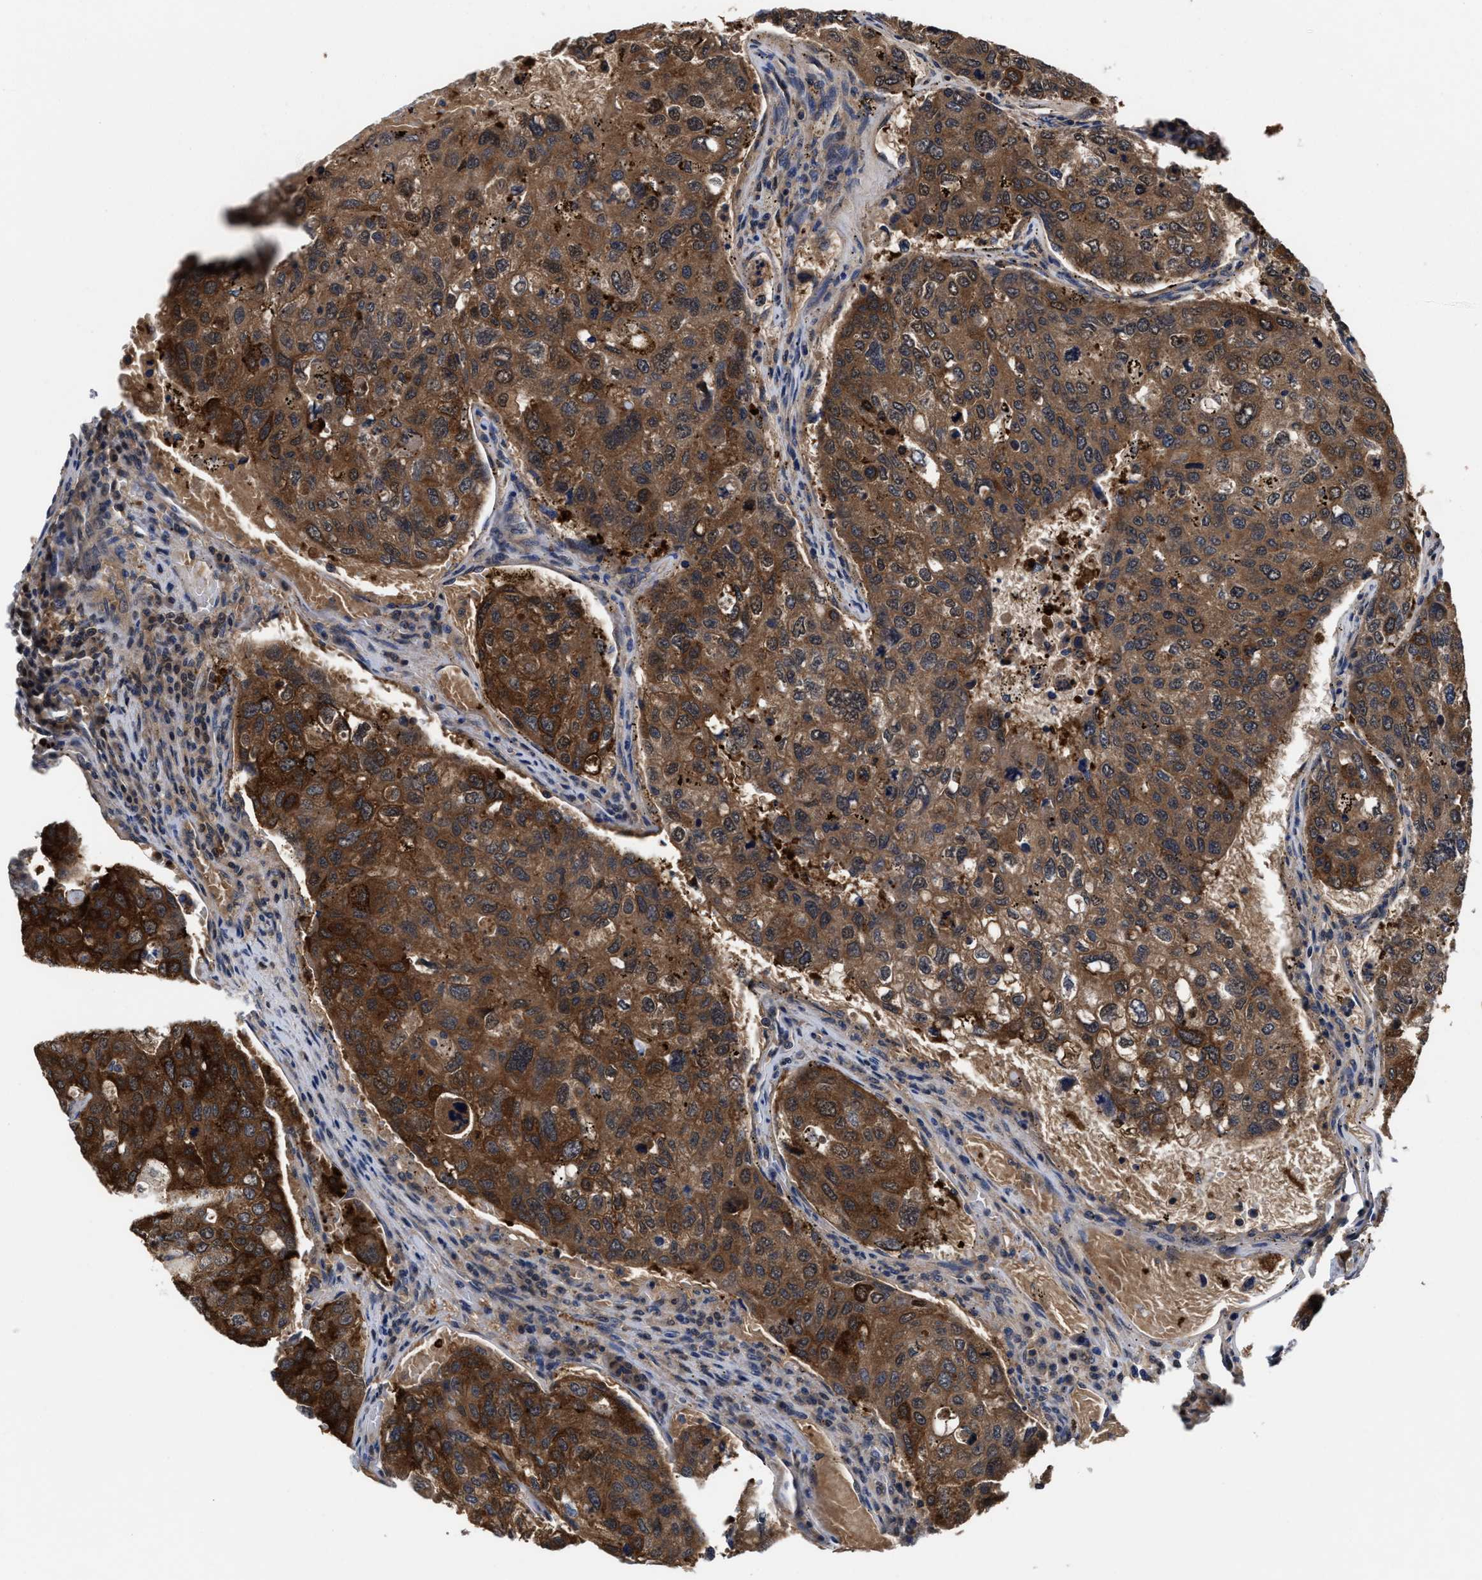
{"staining": {"intensity": "strong", "quantity": ">75%", "location": "cytoplasmic/membranous,nuclear"}, "tissue": "urothelial cancer", "cell_type": "Tumor cells", "image_type": "cancer", "snomed": [{"axis": "morphology", "description": "Urothelial carcinoma, High grade"}, {"axis": "topography", "description": "Lymph node"}, {"axis": "topography", "description": "Urinary bladder"}], "caption": "Urothelial cancer stained with a protein marker shows strong staining in tumor cells.", "gene": "KIF12", "patient": {"sex": "male", "age": 51}}